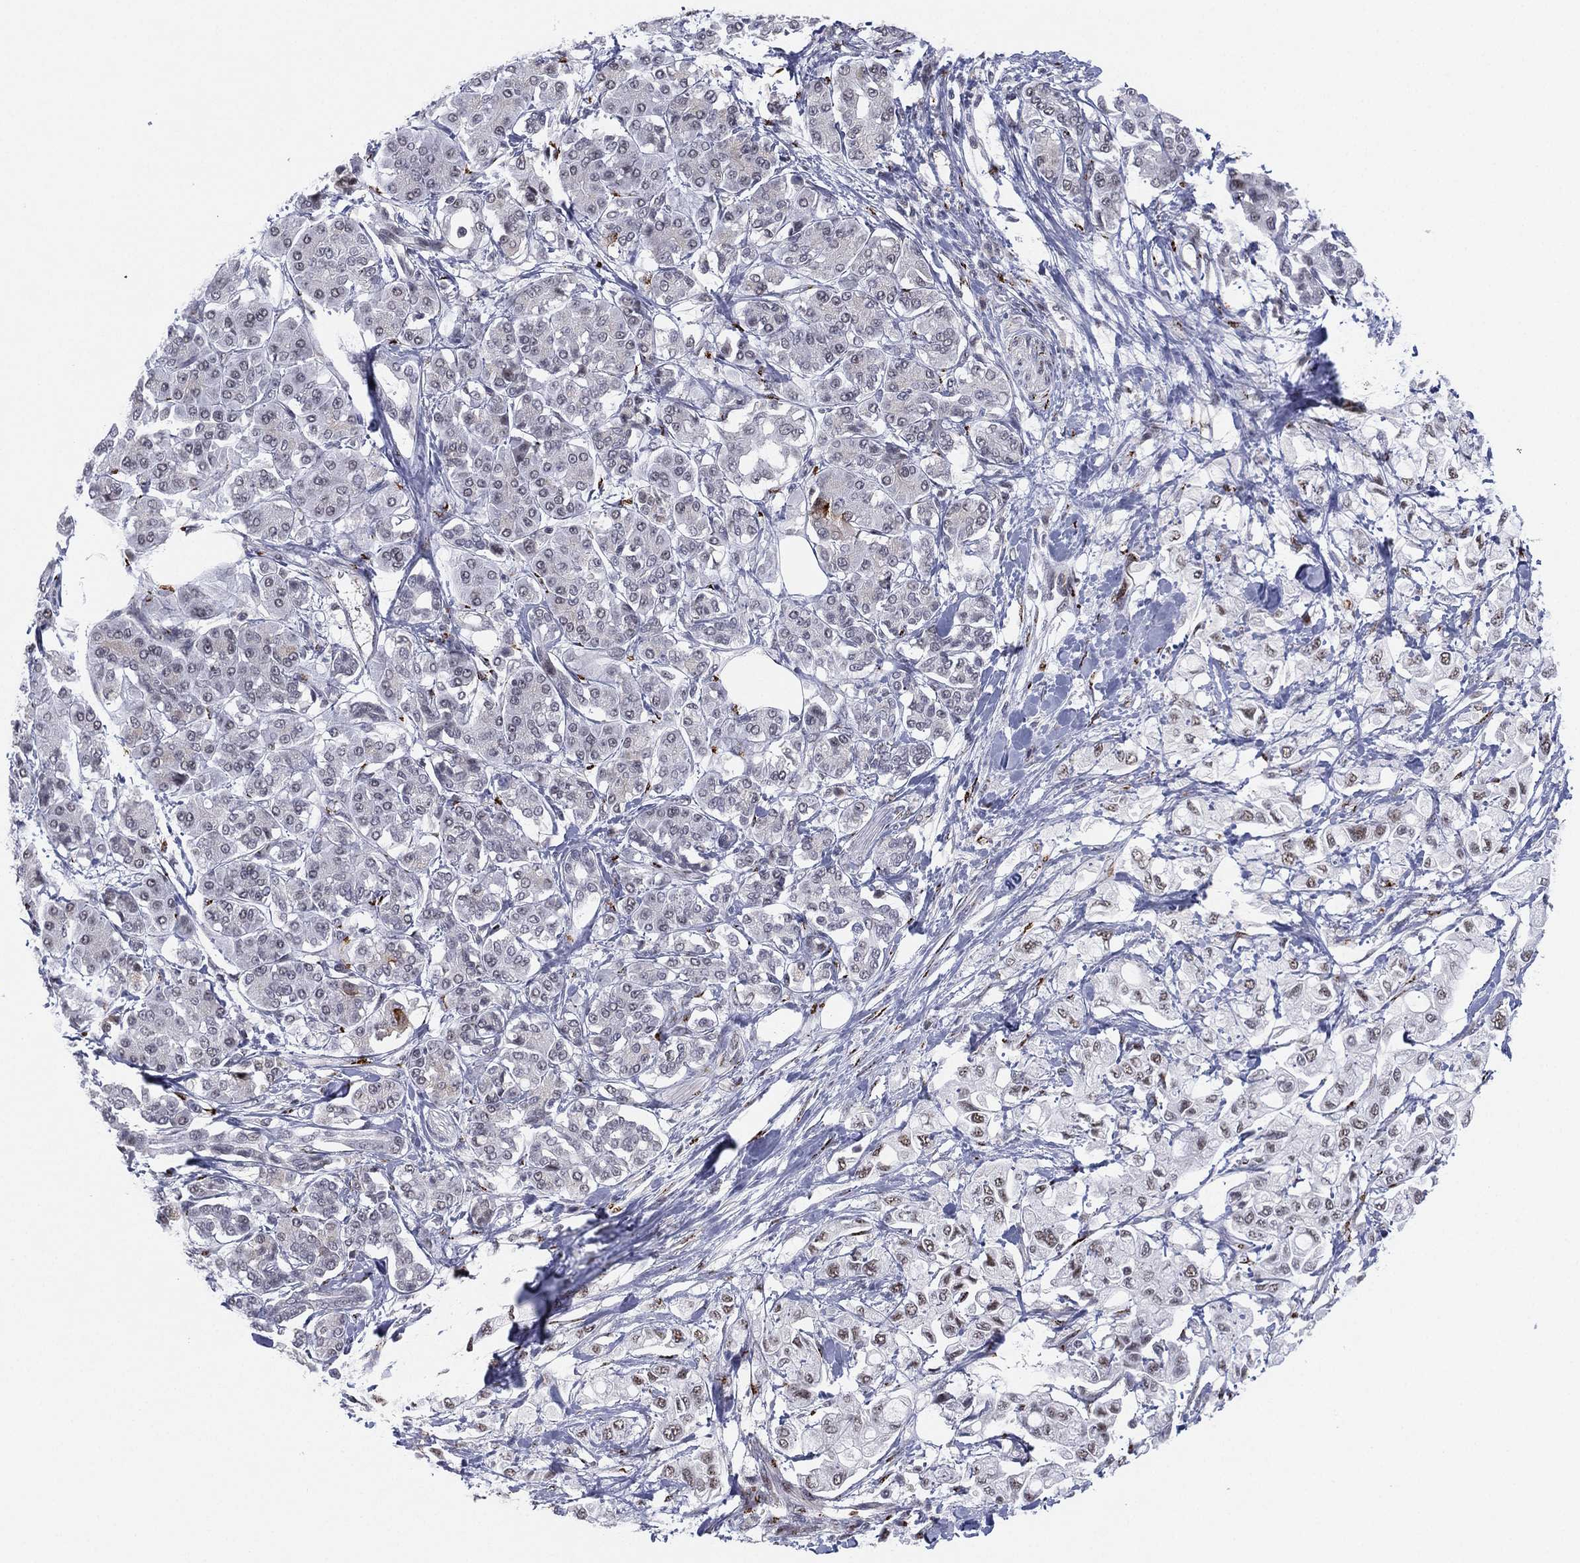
{"staining": {"intensity": "negative", "quantity": "none", "location": "none"}, "tissue": "pancreatic cancer", "cell_type": "Tumor cells", "image_type": "cancer", "snomed": [{"axis": "morphology", "description": "Adenocarcinoma, NOS"}, {"axis": "topography", "description": "Pancreas"}], "caption": "Immunohistochemistry histopathology image of pancreatic adenocarcinoma stained for a protein (brown), which demonstrates no staining in tumor cells.", "gene": "CD177", "patient": {"sex": "female", "age": 56}}